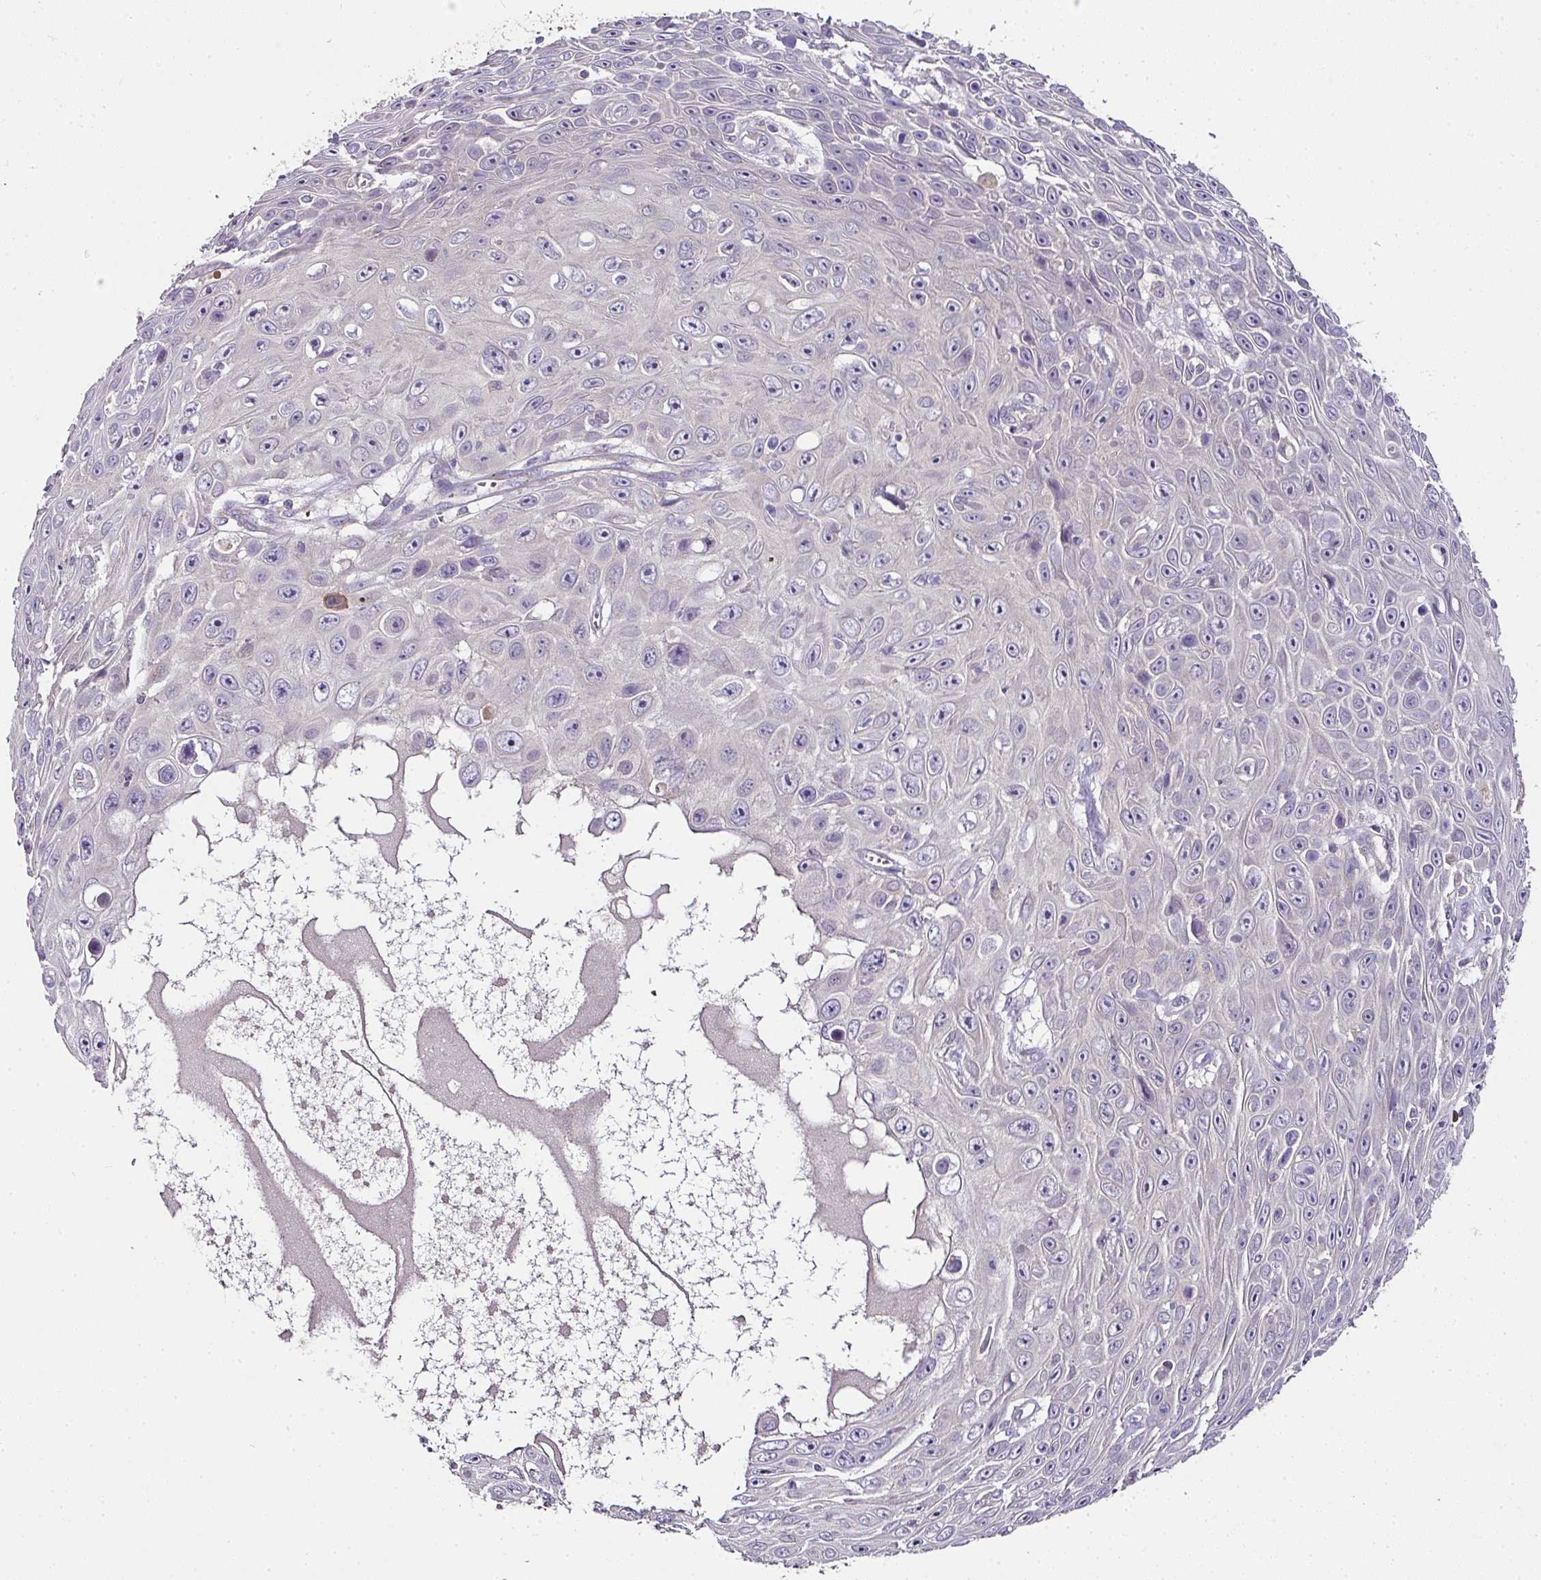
{"staining": {"intensity": "negative", "quantity": "none", "location": "none"}, "tissue": "skin cancer", "cell_type": "Tumor cells", "image_type": "cancer", "snomed": [{"axis": "morphology", "description": "Squamous cell carcinoma, NOS"}, {"axis": "topography", "description": "Skin"}], "caption": "Skin cancer stained for a protein using immunohistochemistry (IHC) displays no positivity tumor cells.", "gene": "SKIC2", "patient": {"sex": "male", "age": 82}}